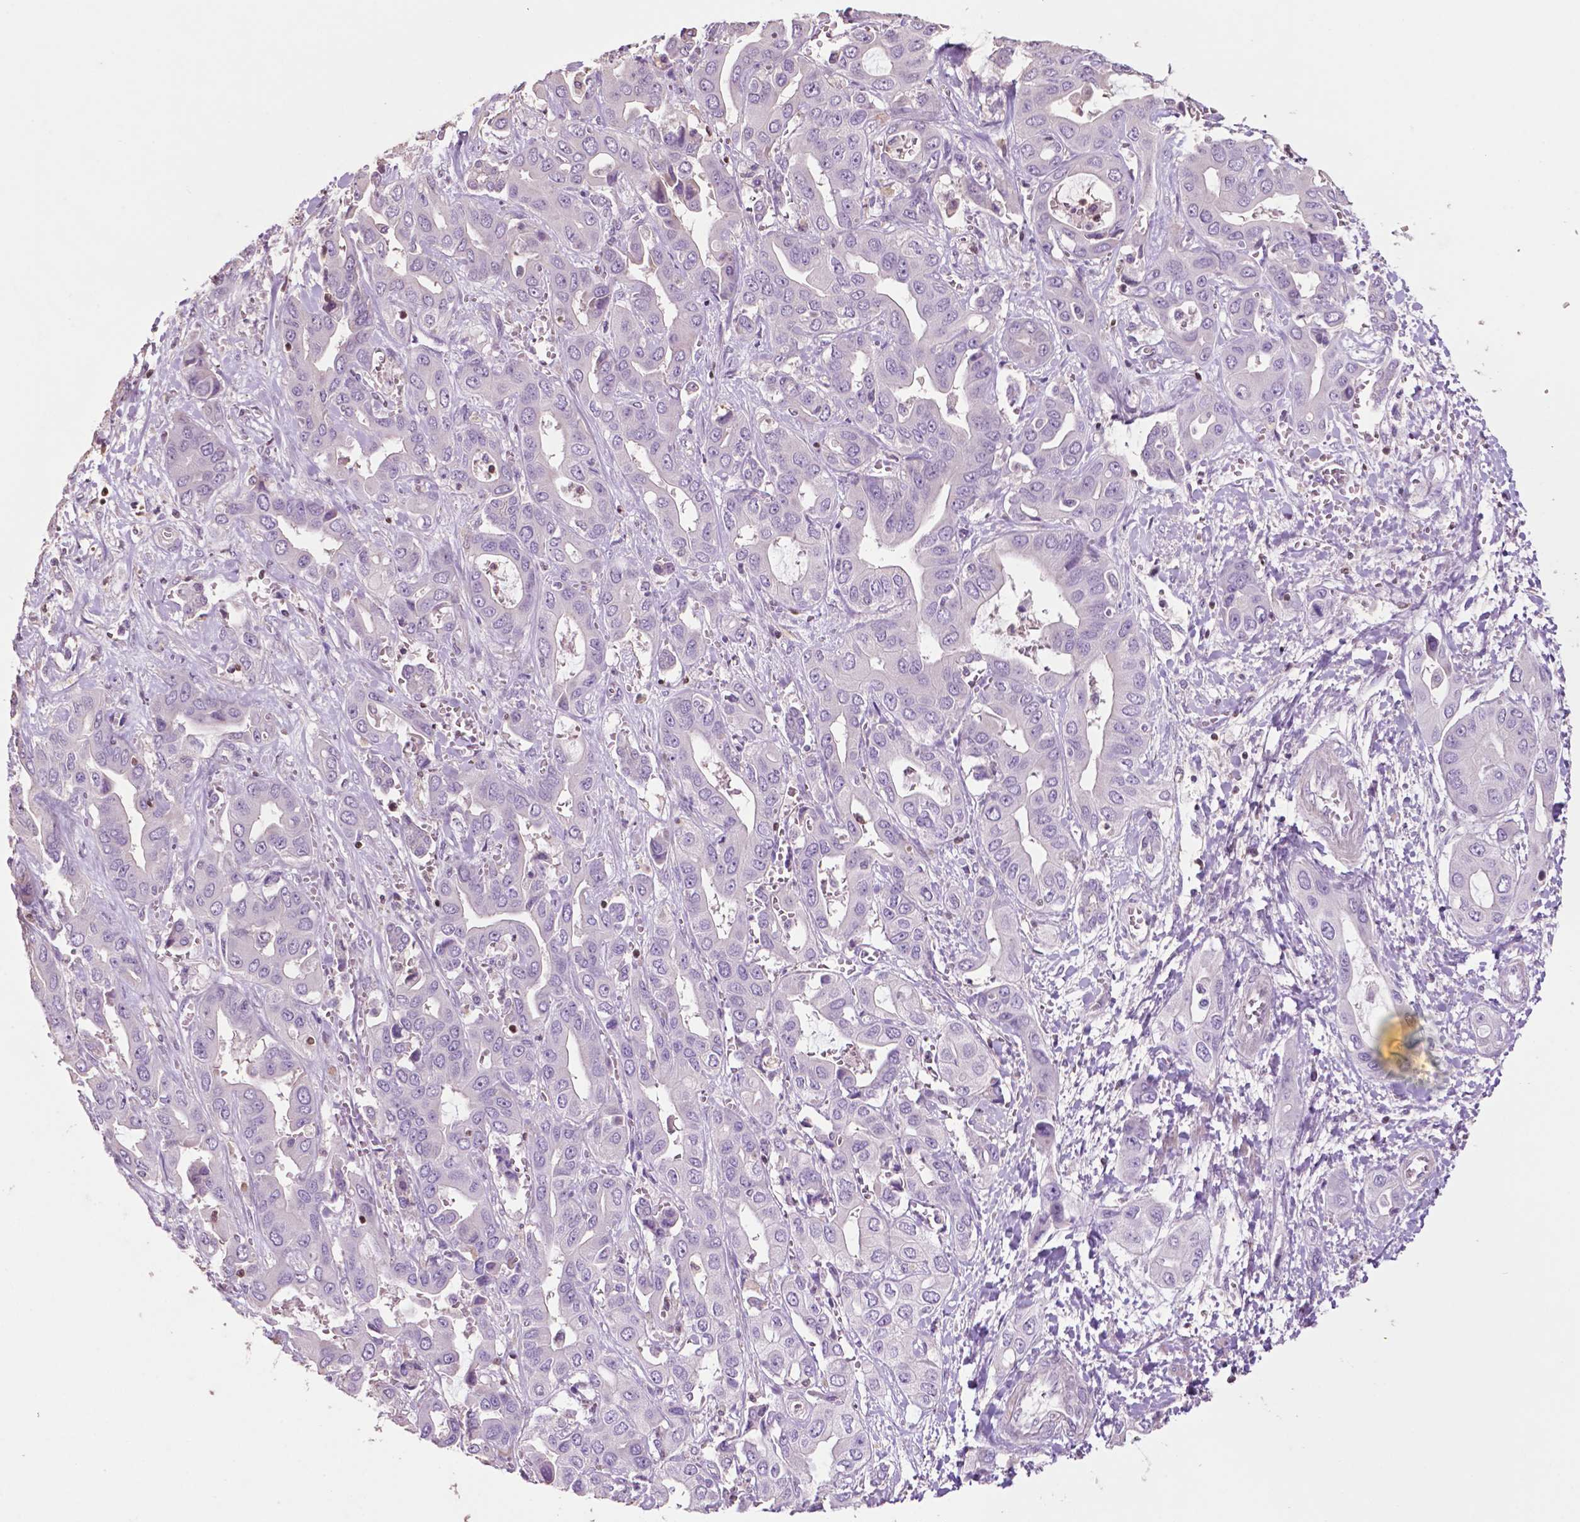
{"staining": {"intensity": "negative", "quantity": "none", "location": "none"}, "tissue": "liver cancer", "cell_type": "Tumor cells", "image_type": "cancer", "snomed": [{"axis": "morphology", "description": "Cholangiocarcinoma"}, {"axis": "topography", "description": "Liver"}], "caption": "The IHC micrograph has no significant expression in tumor cells of liver cancer (cholangiocarcinoma) tissue. (DAB IHC with hematoxylin counter stain).", "gene": "TBC1D10C", "patient": {"sex": "female", "age": 52}}